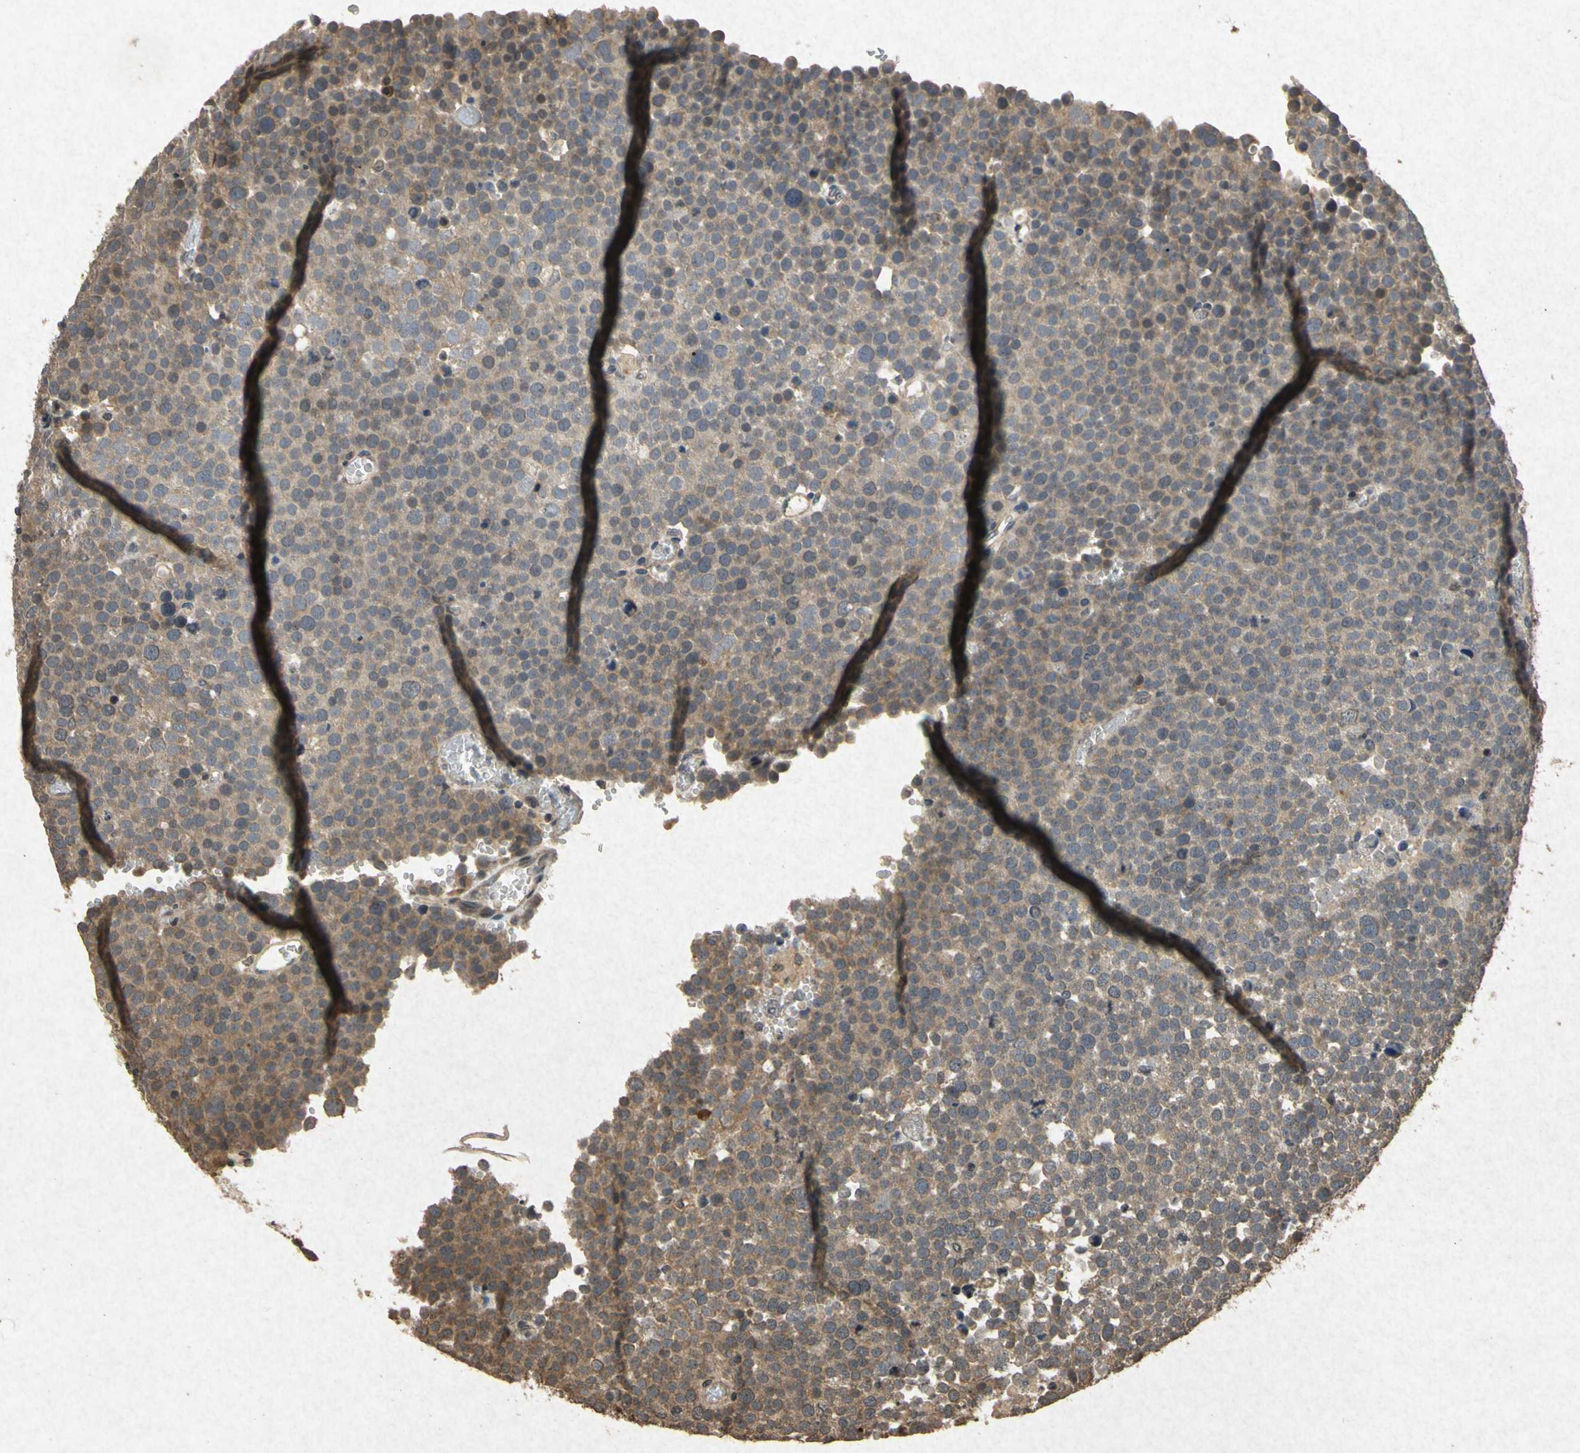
{"staining": {"intensity": "weak", "quantity": ">75%", "location": "cytoplasmic/membranous"}, "tissue": "testis cancer", "cell_type": "Tumor cells", "image_type": "cancer", "snomed": [{"axis": "morphology", "description": "Seminoma, NOS"}, {"axis": "topography", "description": "Testis"}], "caption": "Tumor cells reveal low levels of weak cytoplasmic/membranous expression in about >75% of cells in testis cancer (seminoma).", "gene": "ATP6V1H", "patient": {"sex": "male", "age": 71}}